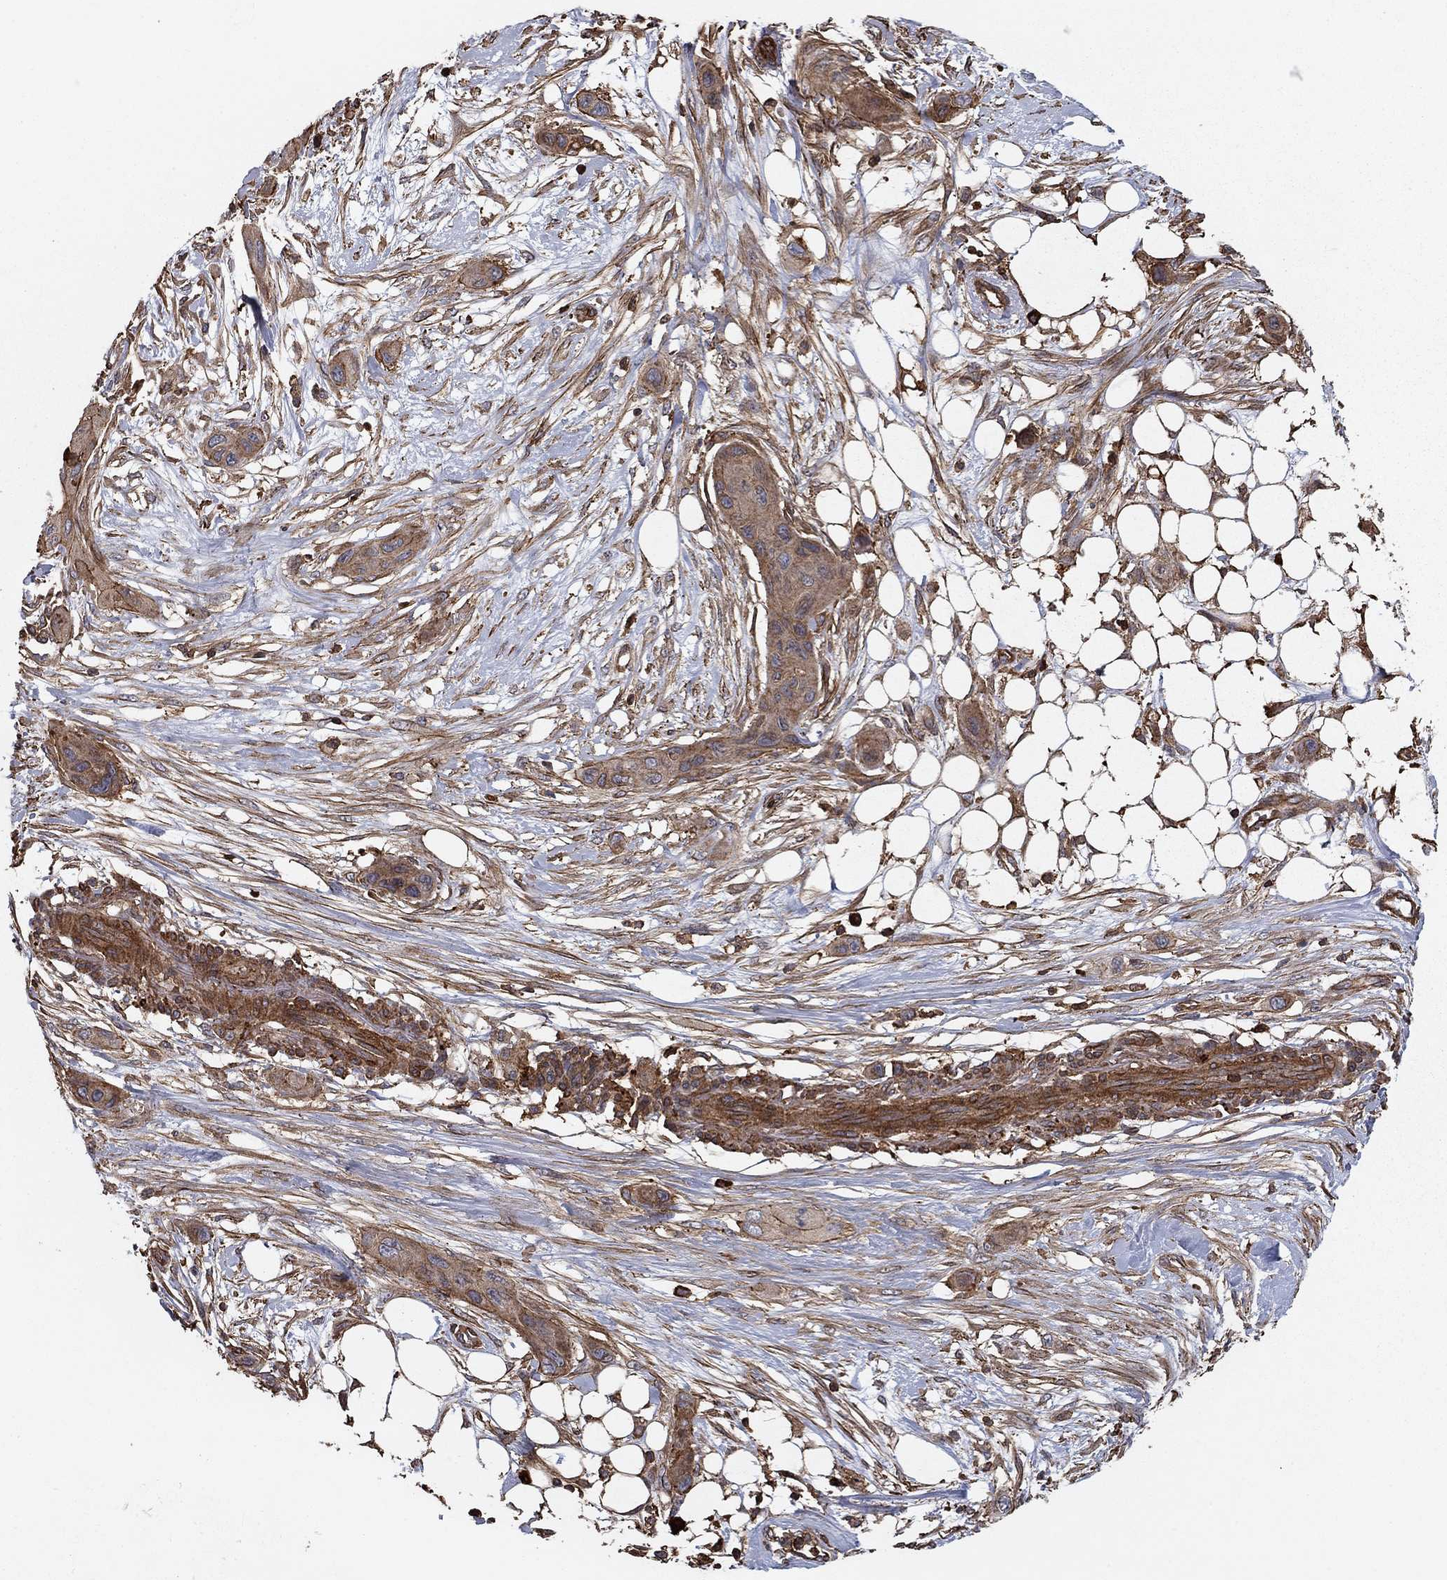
{"staining": {"intensity": "weak", "quantity": "<25%", "location": "cytoplasmic/membranous"}, "tissue": "skin cancer", "cell_type": "Tumor cells", "image_type": "cancer", "snomed": [{"axis": "morphology", "description": "Squamous cell carcinoma, NOS"}, {"axis": "topography", "description": "Skin"}], "caption": "The image shows no significant staining in tumor cells of squamous cell carcinoma (skin). The staining is performed using DAB (3,3'-diaminobenzidine) brown chromogen with nuclei counter-stained in using hematoxylin.", "gene": "HABP4", "patient": {"sex": "male", "age": 79}}